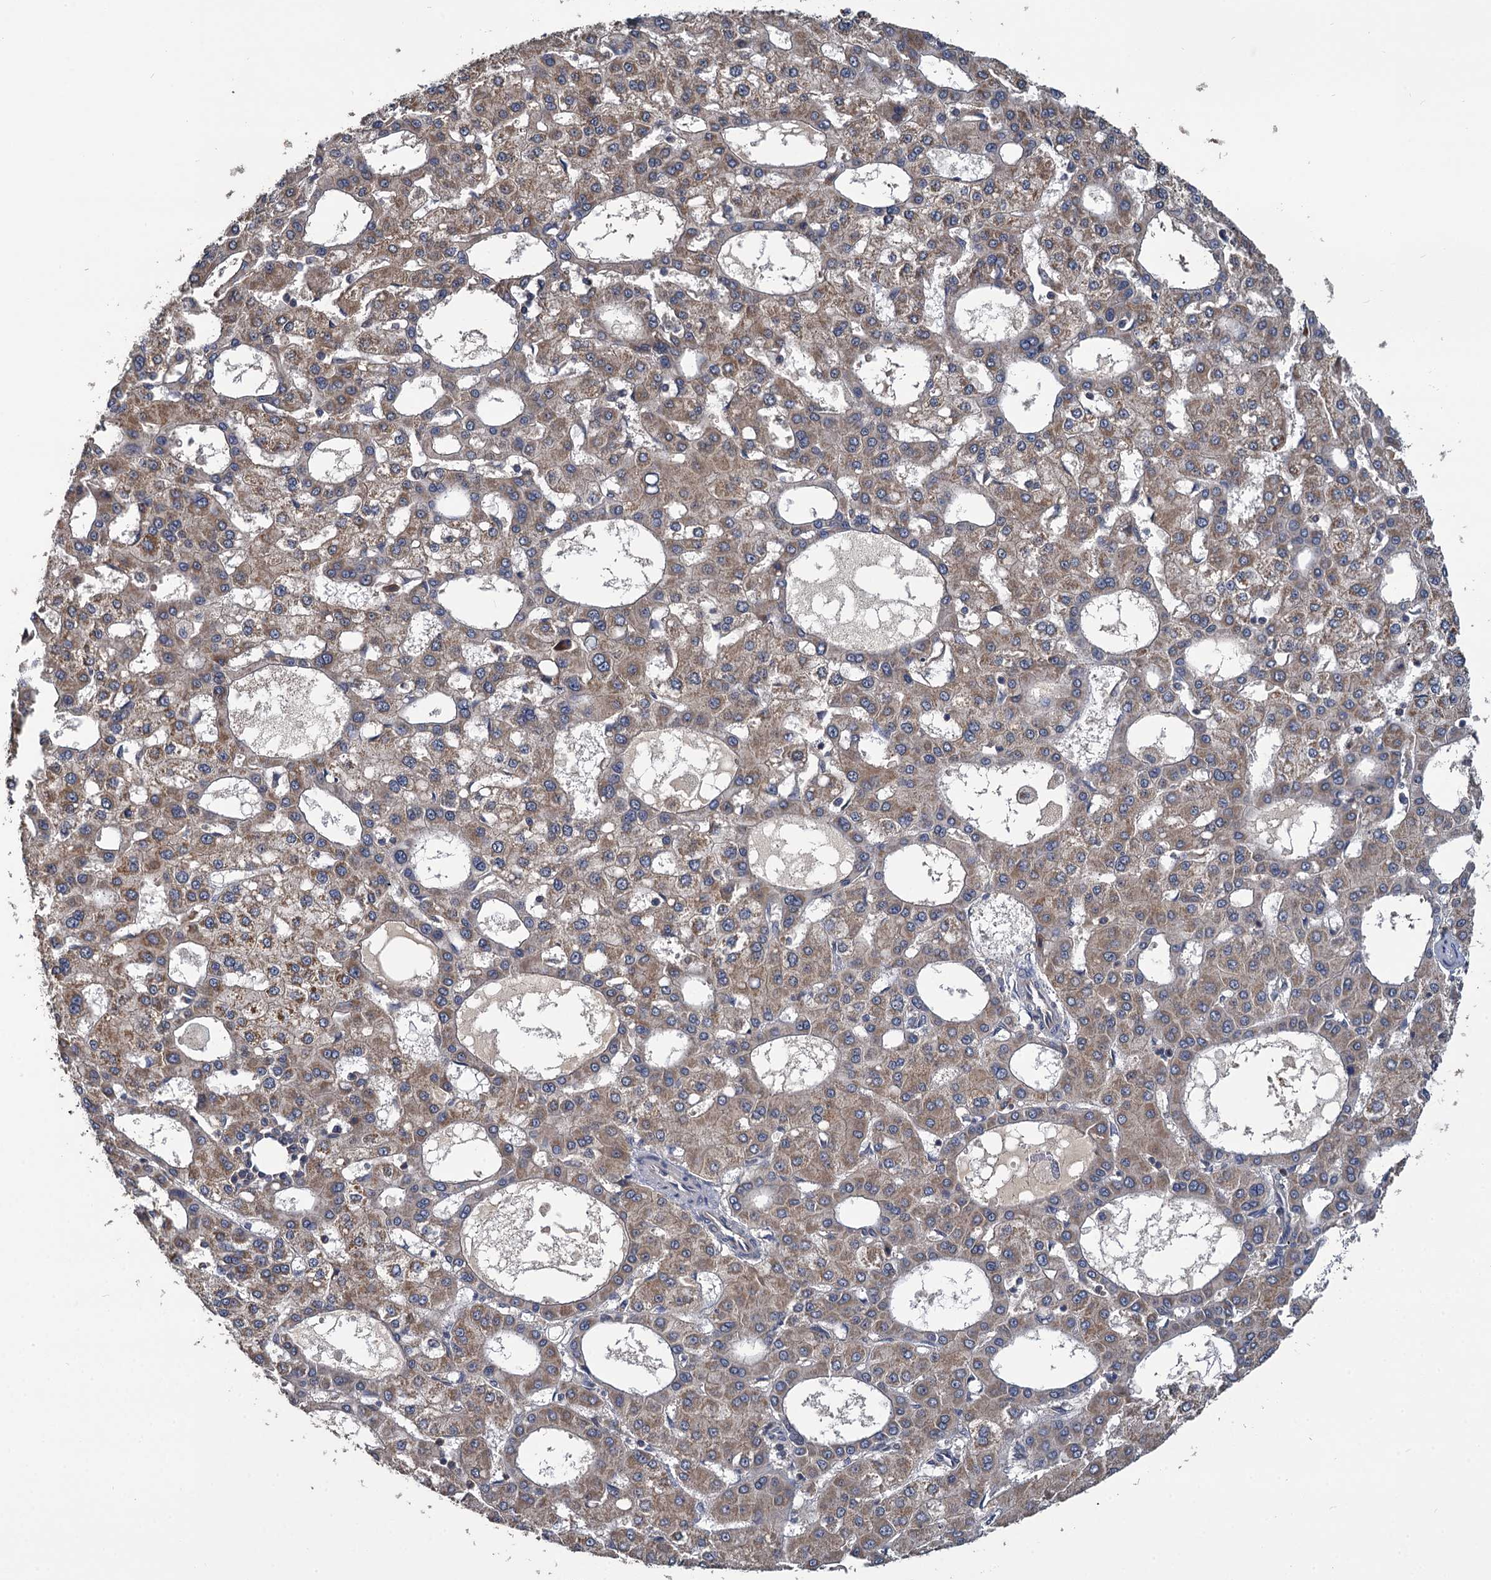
{"staining": {"intensity": "weak", "quantity": ">75%", "location": "cytoplasmic/membranous"}, "tissue": "liver cancer", "cell_type": "Tumor cells", "image_type": "cancer", "snomed": [{"axis": "morphology", "description": "Carcinoma, Hepatocellular, NOS"}, {"axis": "topography", "description": "Liver"}], "caption": "A micrograph of human liver cancer (hepatocellular carcinoma) stained for a protein shows weak cytoplasmic/membranous brown staining in tumor cells.", "gene": "TMEM39A", "patient": {"sex": "male", "age": 47}}